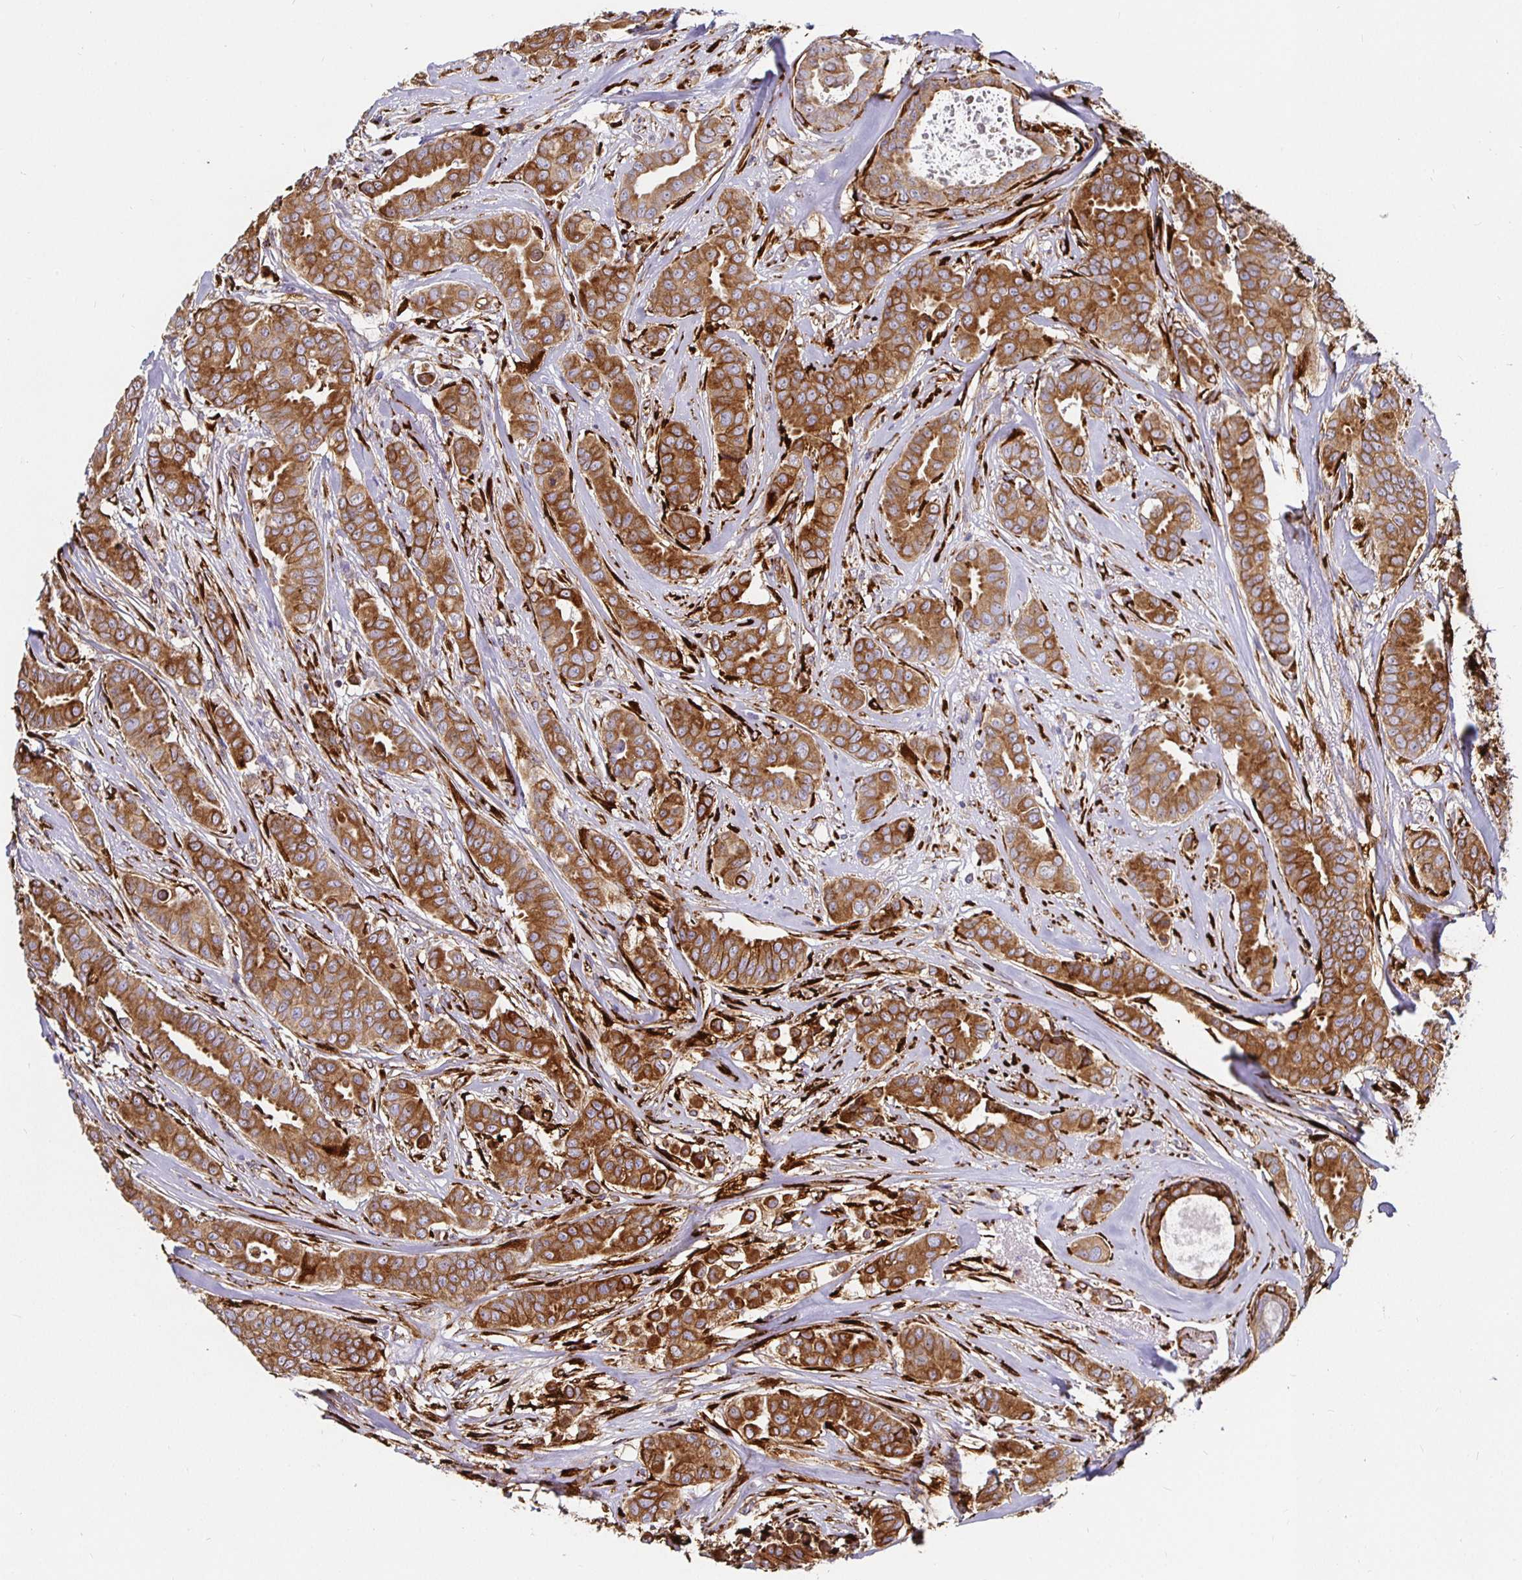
{"staining": {"intensity": "strong", "quantity": ">75%", "location": "cytoplasmic/membranous"}, "tissue": "breast cancer", "cell_type": "Tumor cells", "image_type": "cancer", "snomed": [{"axis": "morphology", "description": "Duct carcinoma"}, {"axis": "topography", "description": "Breast"}], "caption": "Tumor cells demonstrate high levels of strong cytoplasmic/membranous staining in about >75% of cells in human breast cancer (infiltrating ductal carcinoma). (Brightfield microscopy of DAB IHC at high magnification).", "gene": "P4HA2", "patient": {"sex": "female", "age": 45}}